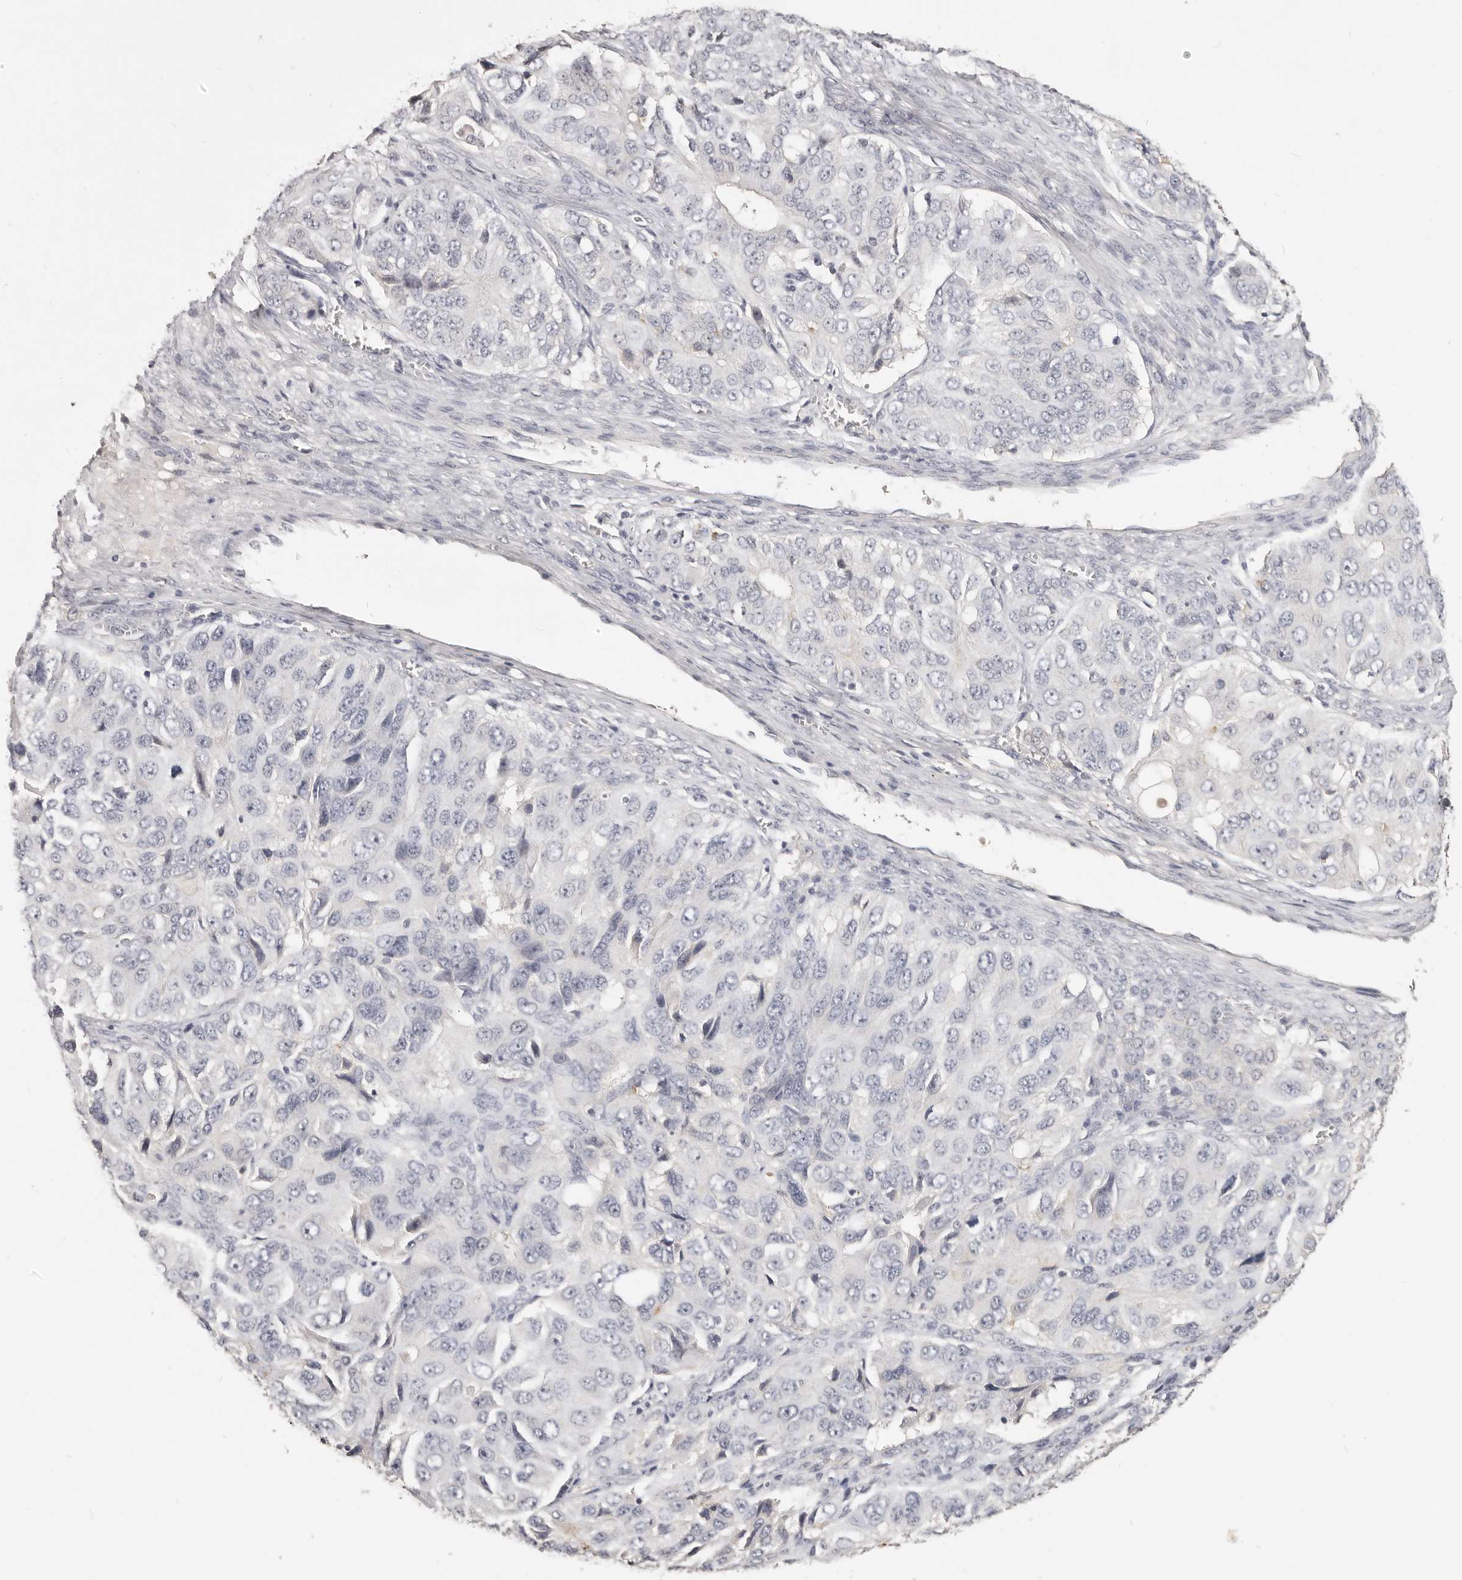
{"staining": {"intensity": "negative", "quantity": "none", "location": "none"}, "tissue": "ovarian cancer", "cell_type": "Tumor cells", "image_type": "cancer", "snomed": [{"axis": "morphology", "description": "Carcinoma, endometroid"}, {"axis": "topography", "description": "Ovary"}], "caption": "High power microscopy micrograph of an immunohistochemistry (IHC) histopathology image of ovarian endometroid carcinoma, revealing no significant expression in tumor cells.", "gene": "TSPAN13", "patient": {"sex": "female", "age": 51}}